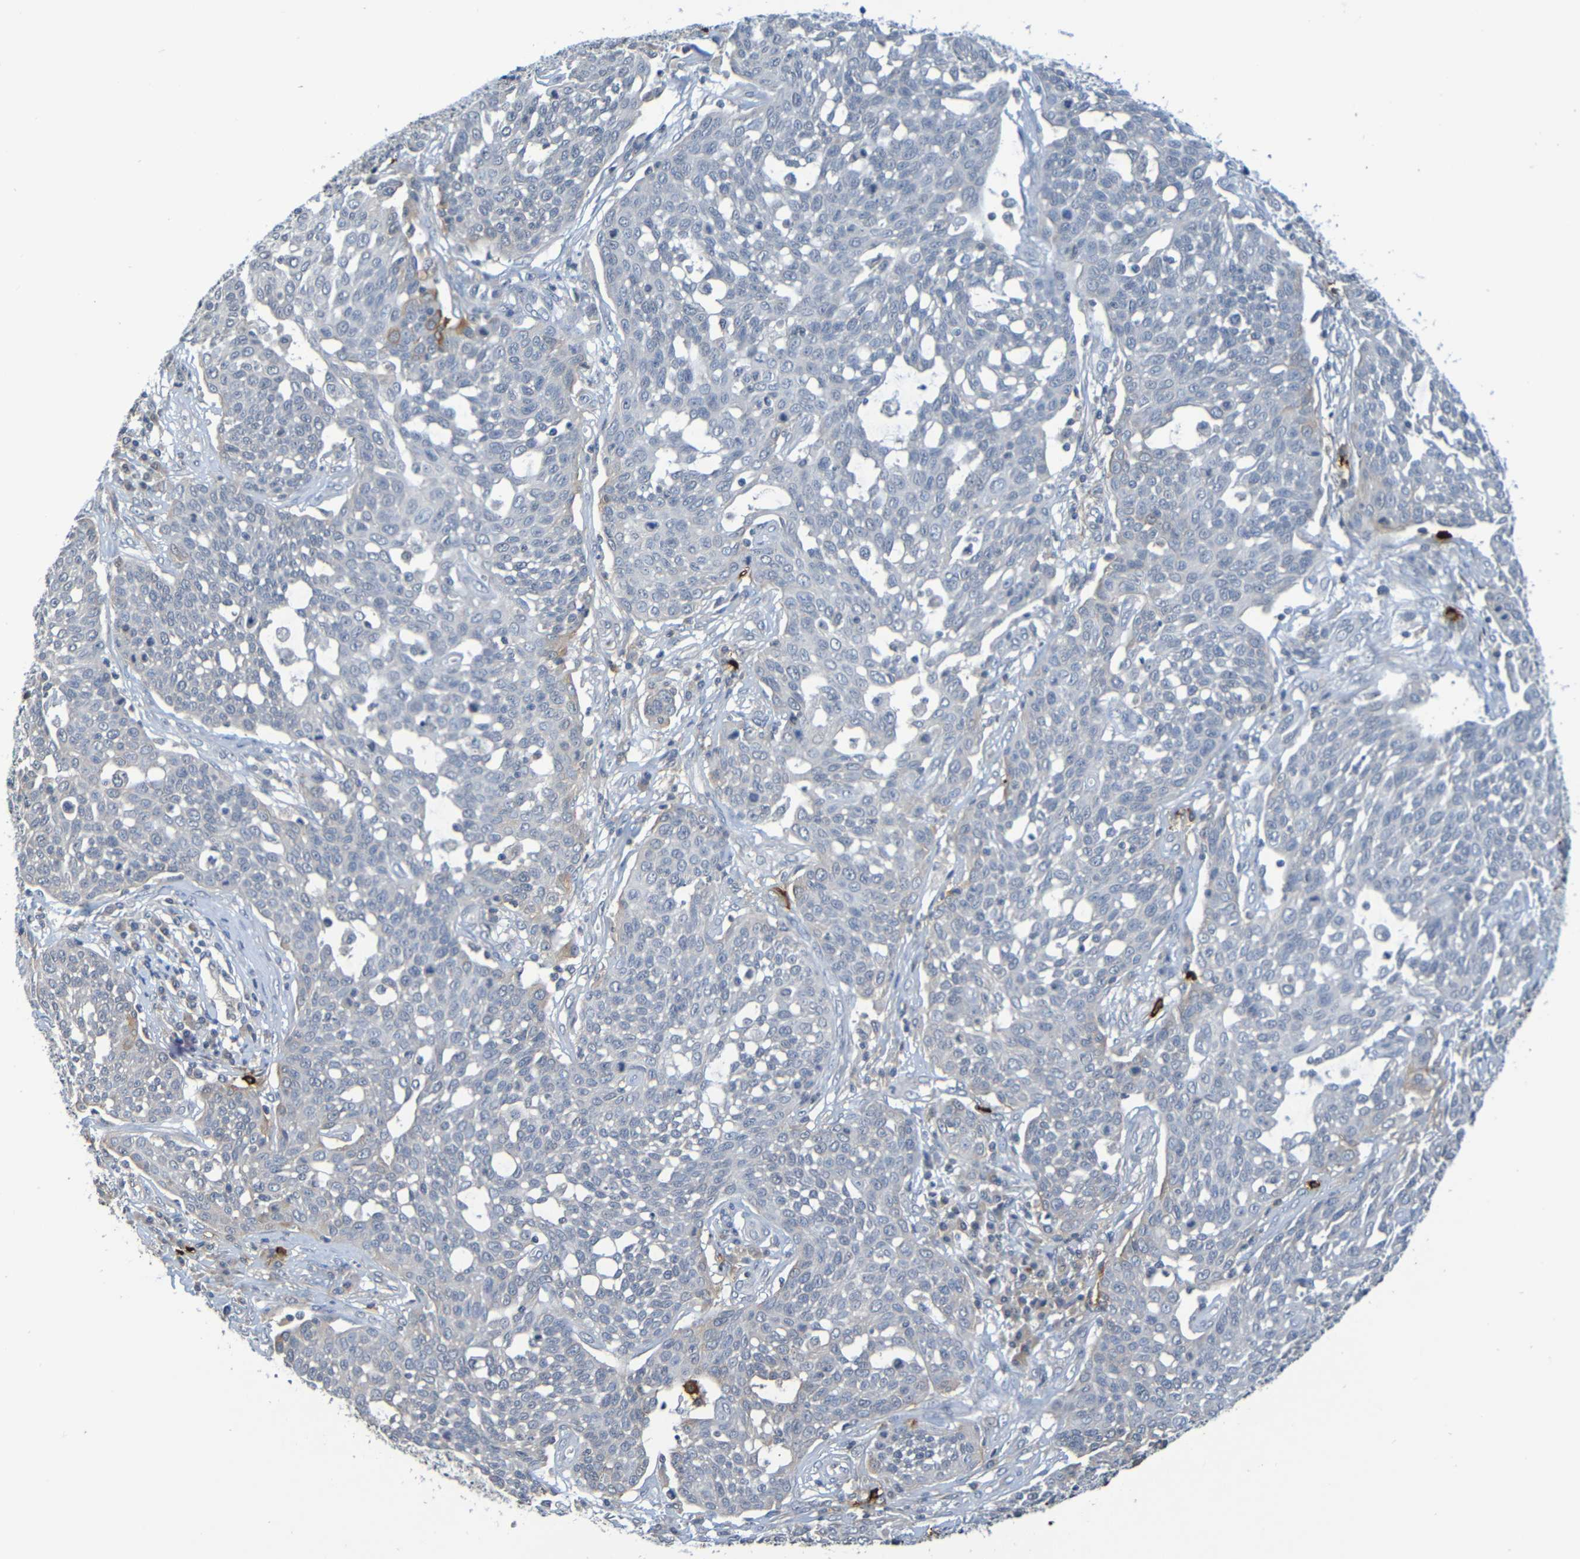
{"staining": {"intensity": "negative", "quantity": "none", "location": "none"}, "tissue": "cervical cancer", "cell_type": "Tumor cells", "image_type": "cancer", "snomed": [{"axis": "morphology", "description": "Squamous cell carcinoma, NOS"}, {"axis": "topography", "description": "Cervix"}], "caption": "IHC image of cervical squamous cell carcinoma stained for a protein (brown), which exhibits no positivity in tumor cells. (Immunohistochemistry, brightfield microscopy, high magnification).", "gene": "C3AR1", "patient": {"sex": "female", "age": 34}}